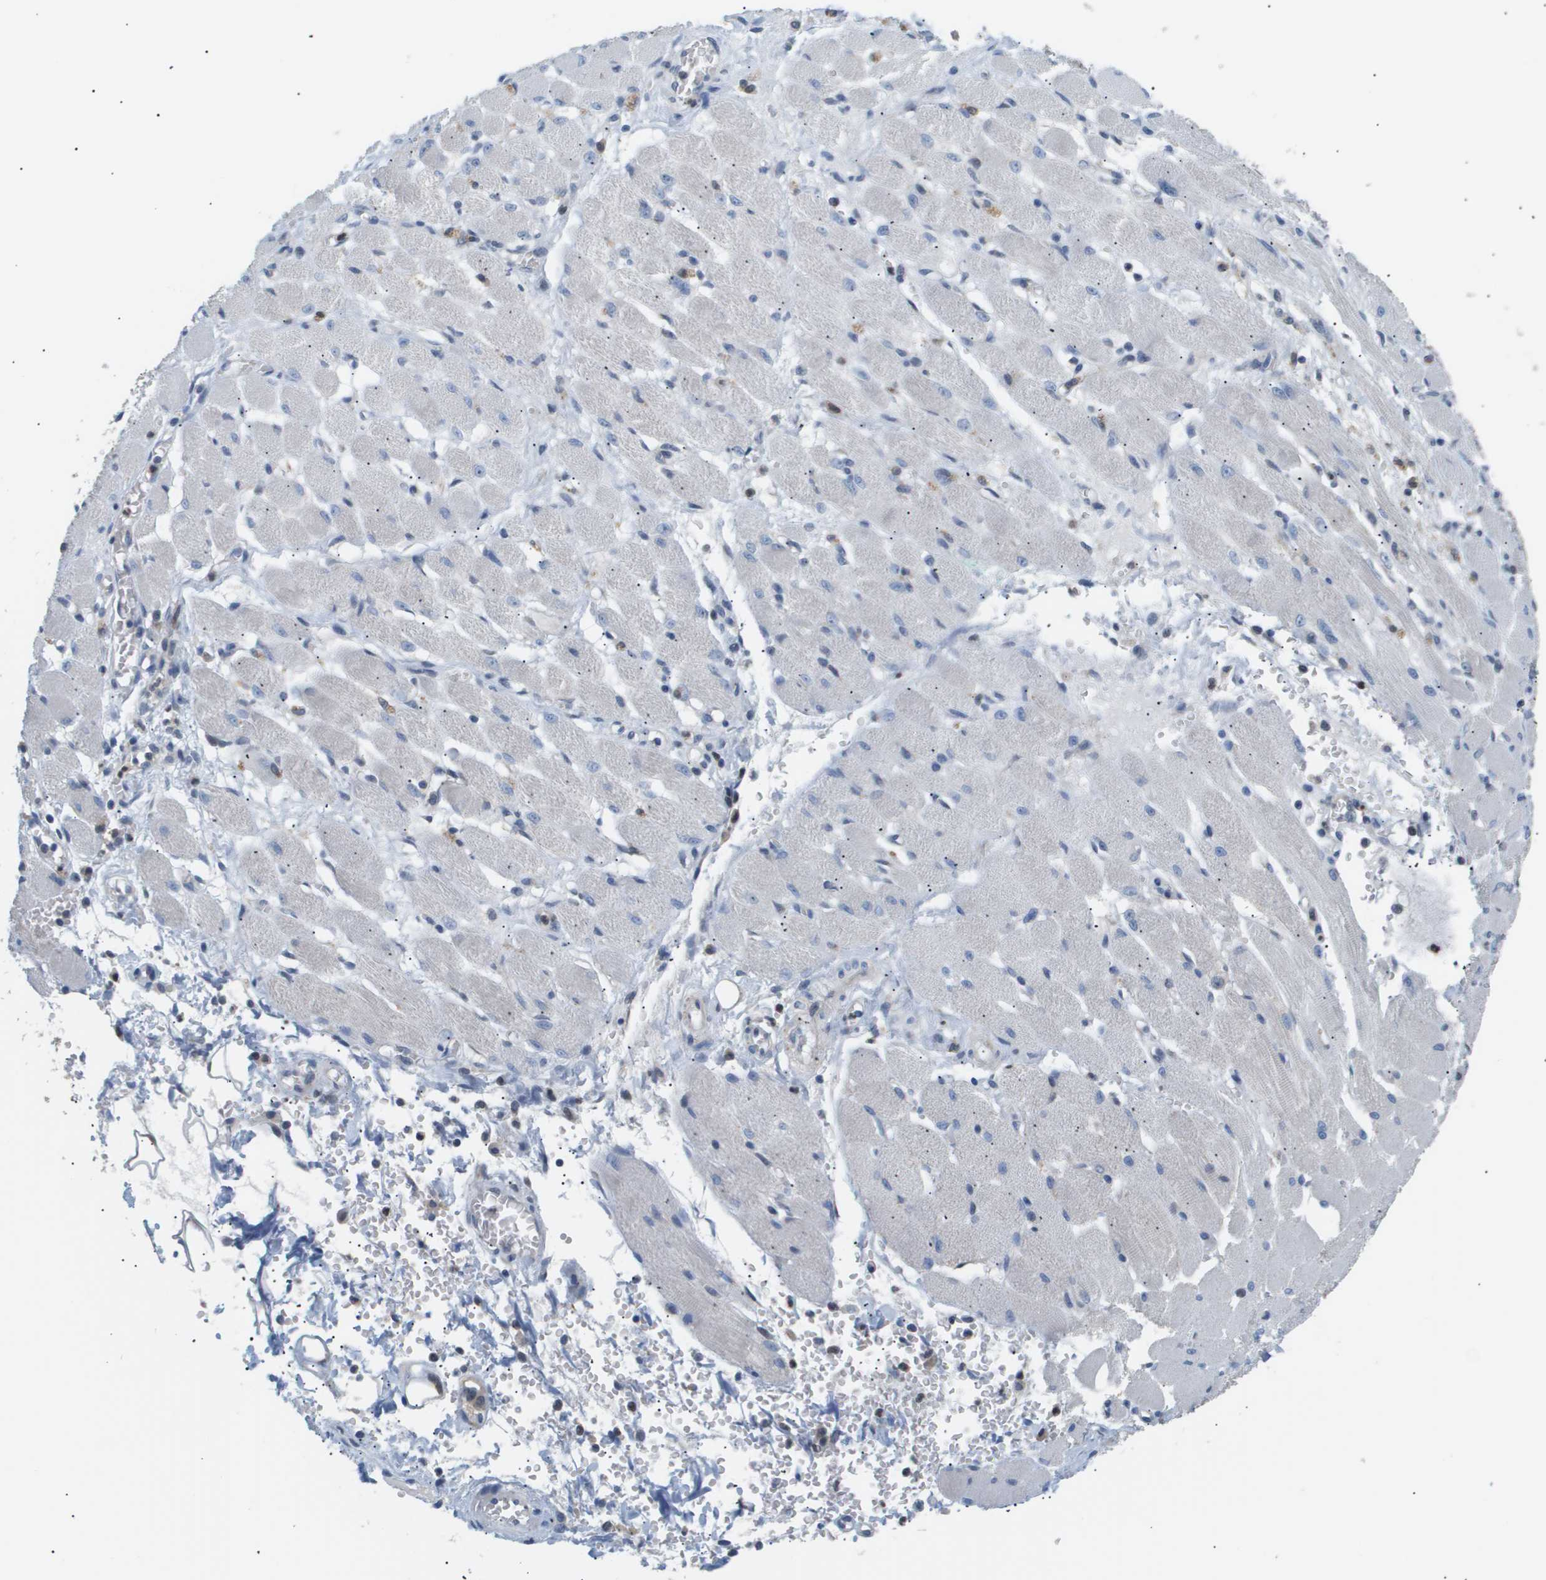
{"staining": {"intensity": "weak", "quantity": ">75%", "location": "cytoplasmic/membranous,nuclear"}, "tissue": "adipose tissue", "cell_type": "Adipocytes", "image_type": "normal", "snomed": [{"axis": "morphology", "description": "Squamous cell carcinoma, NOS"}, {"axis": "topography", "description": "Oral tissue"}, {"axis": "topography", "description": "Head-Neck"}], "caption": "The histopathology image reveals immunohistochemical staining of normal adipose tissue. There is weak cytoplasmic/membranous,nuclear expression is present in about >75% of adipocytes.", "gene": "AKR1A1", "patient": {"sex": "female", "age": 50}}